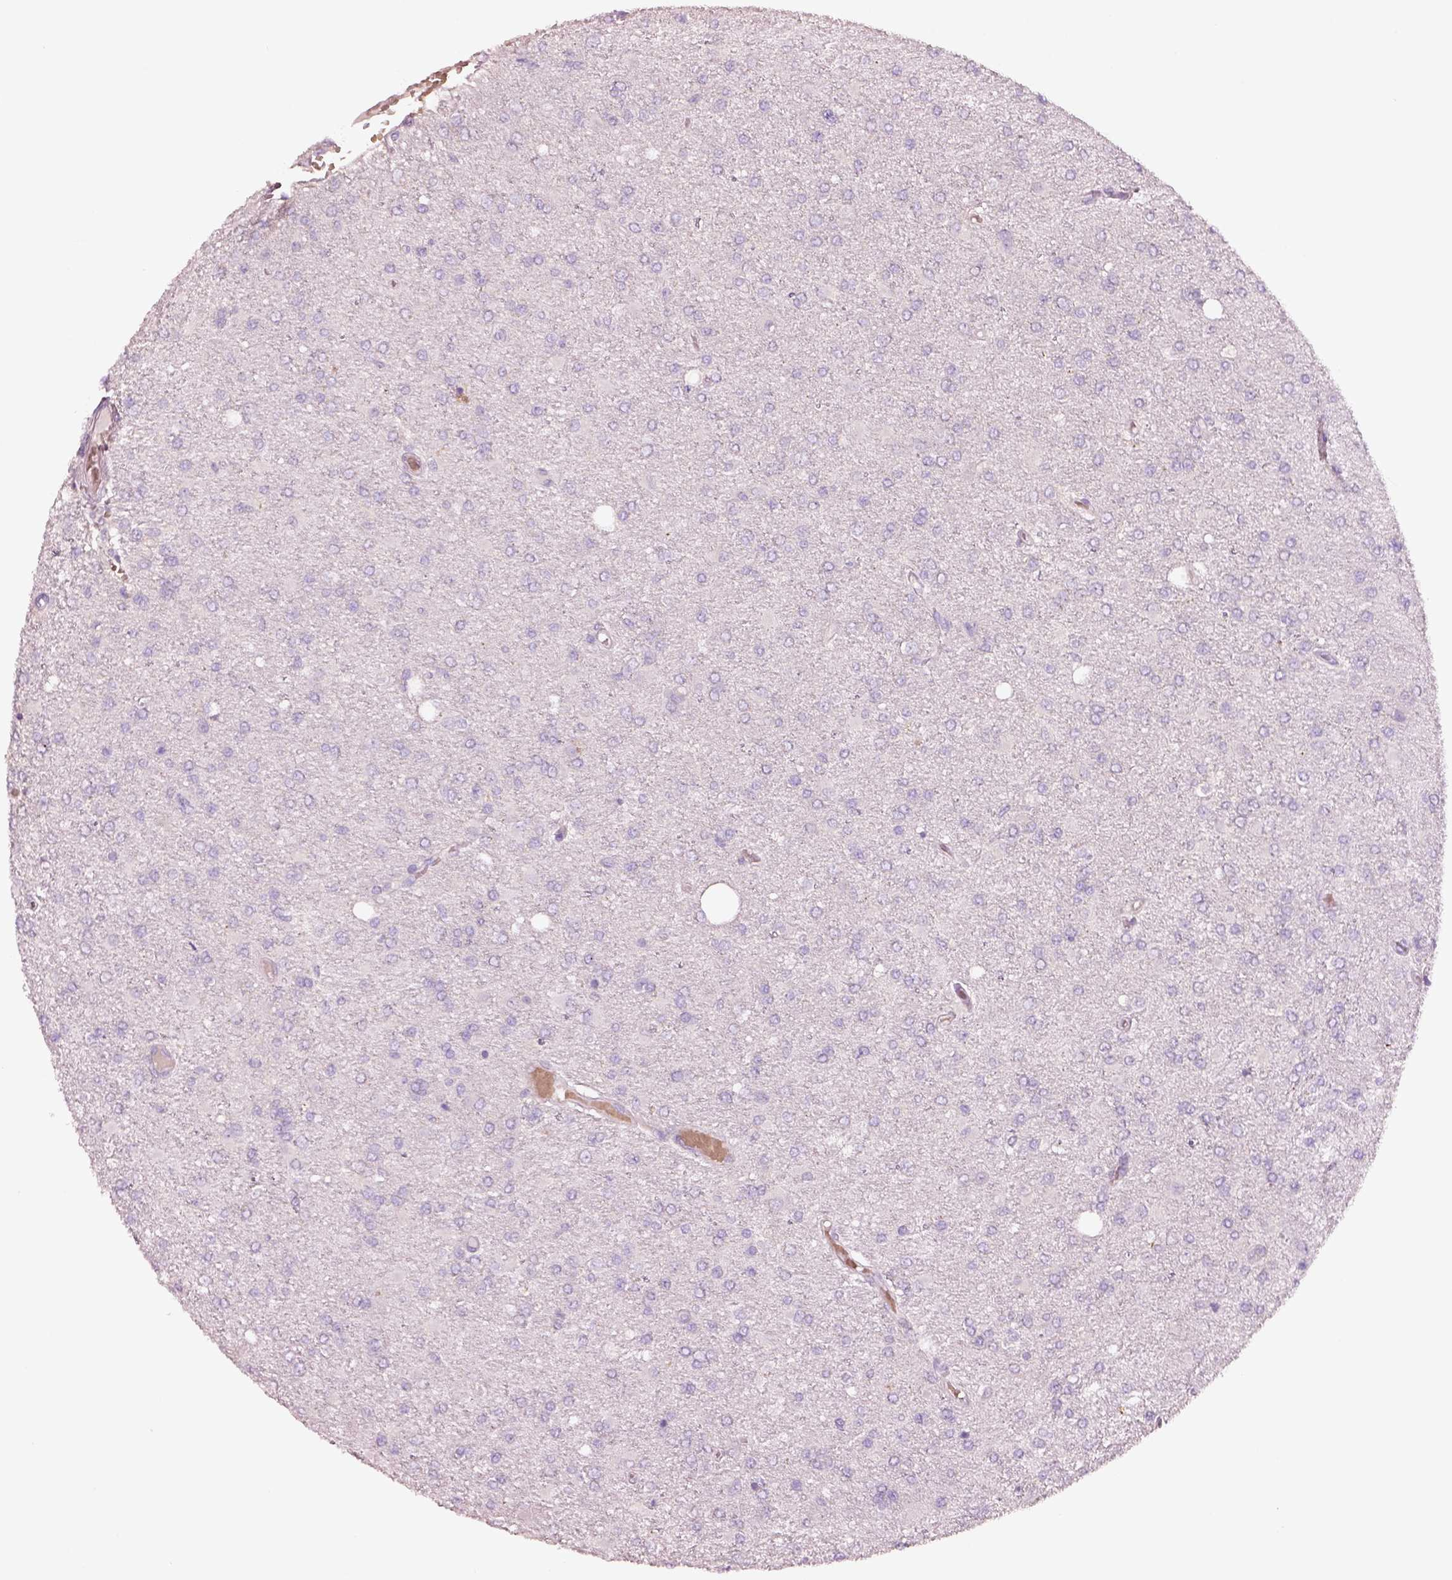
{"staining": {"intensity": "negative", "quantity": "none", "location": "none"}, "tissue": "glioma", "cell_type": "Tumor cells", "image_type": "cancer", "snomed": [{"axis": "morphology", "description": "Glioma, malignant, High grade"}, {"axis": "topography", "description": "Cerebral cortex"}], "caption": "High power microscopy image of an immunohistochemistry histopathology image of glioma, revealing no significant positivity in tumor cells. (DAB (3,3'-diaminobenzidine) immunohistochemistry, high magnification).", "gene": "ELSPBP1", "patient": {"sex": "male", "age": 70}}